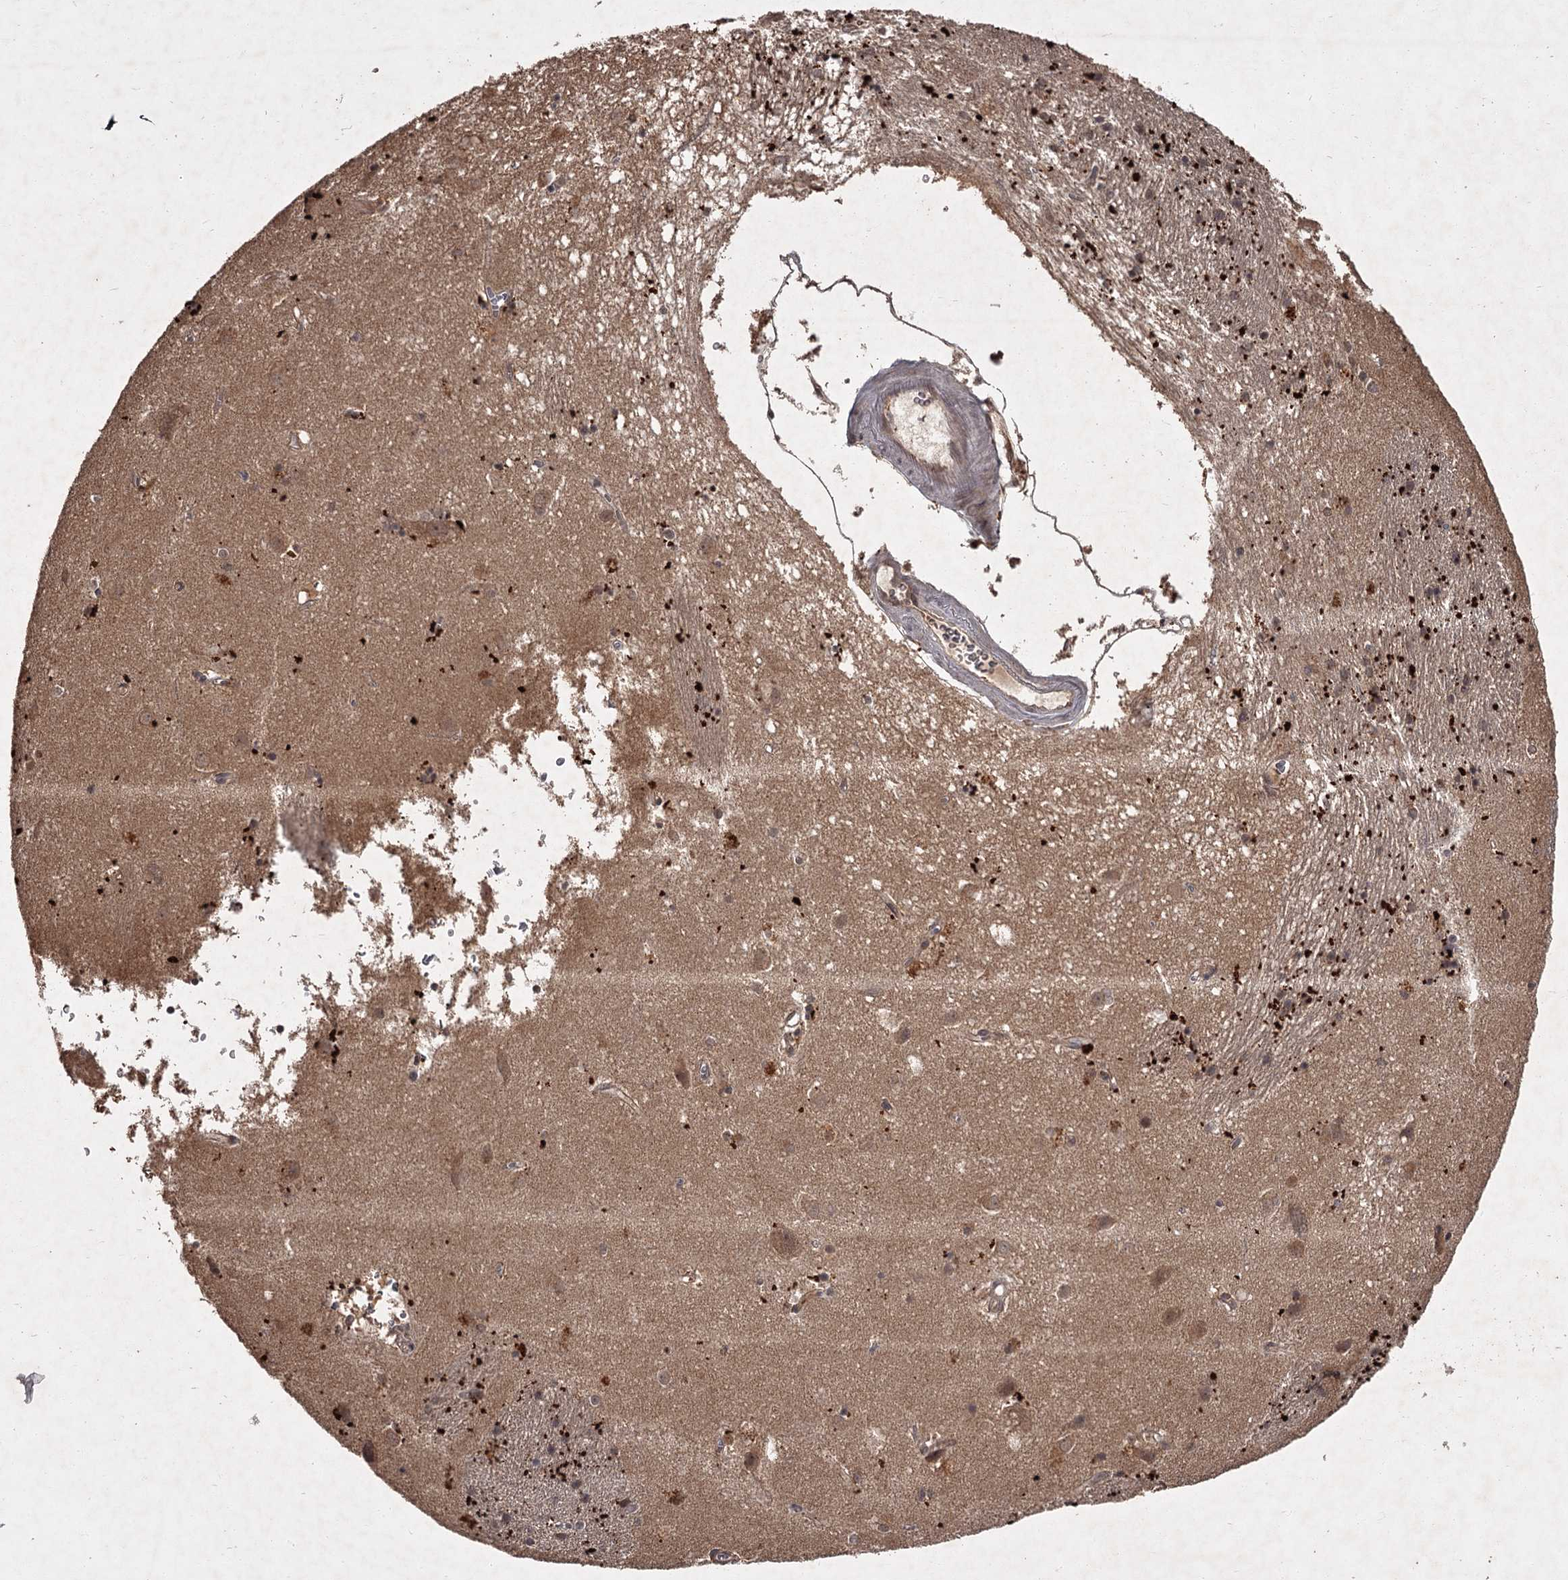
{"staining": {"intensity": "weak", "quantity": "<25%", "location": "cytoplasmic/membranous"}, "tissue": "caudate", "cell_type": "Glial cells", "image_type": "normal", "snomed": [{"axis": "morphology", "description": "Normal tissue, NOS"}, {"axis": "topography", "description": "Lateral ventricle wall"}], "caption": "Histopathology image shows no significant protein positivity in glial cells of unremarkable caudate.", "gene": "TBC1D23", "patient": {"sex": "male", "age": 70}}